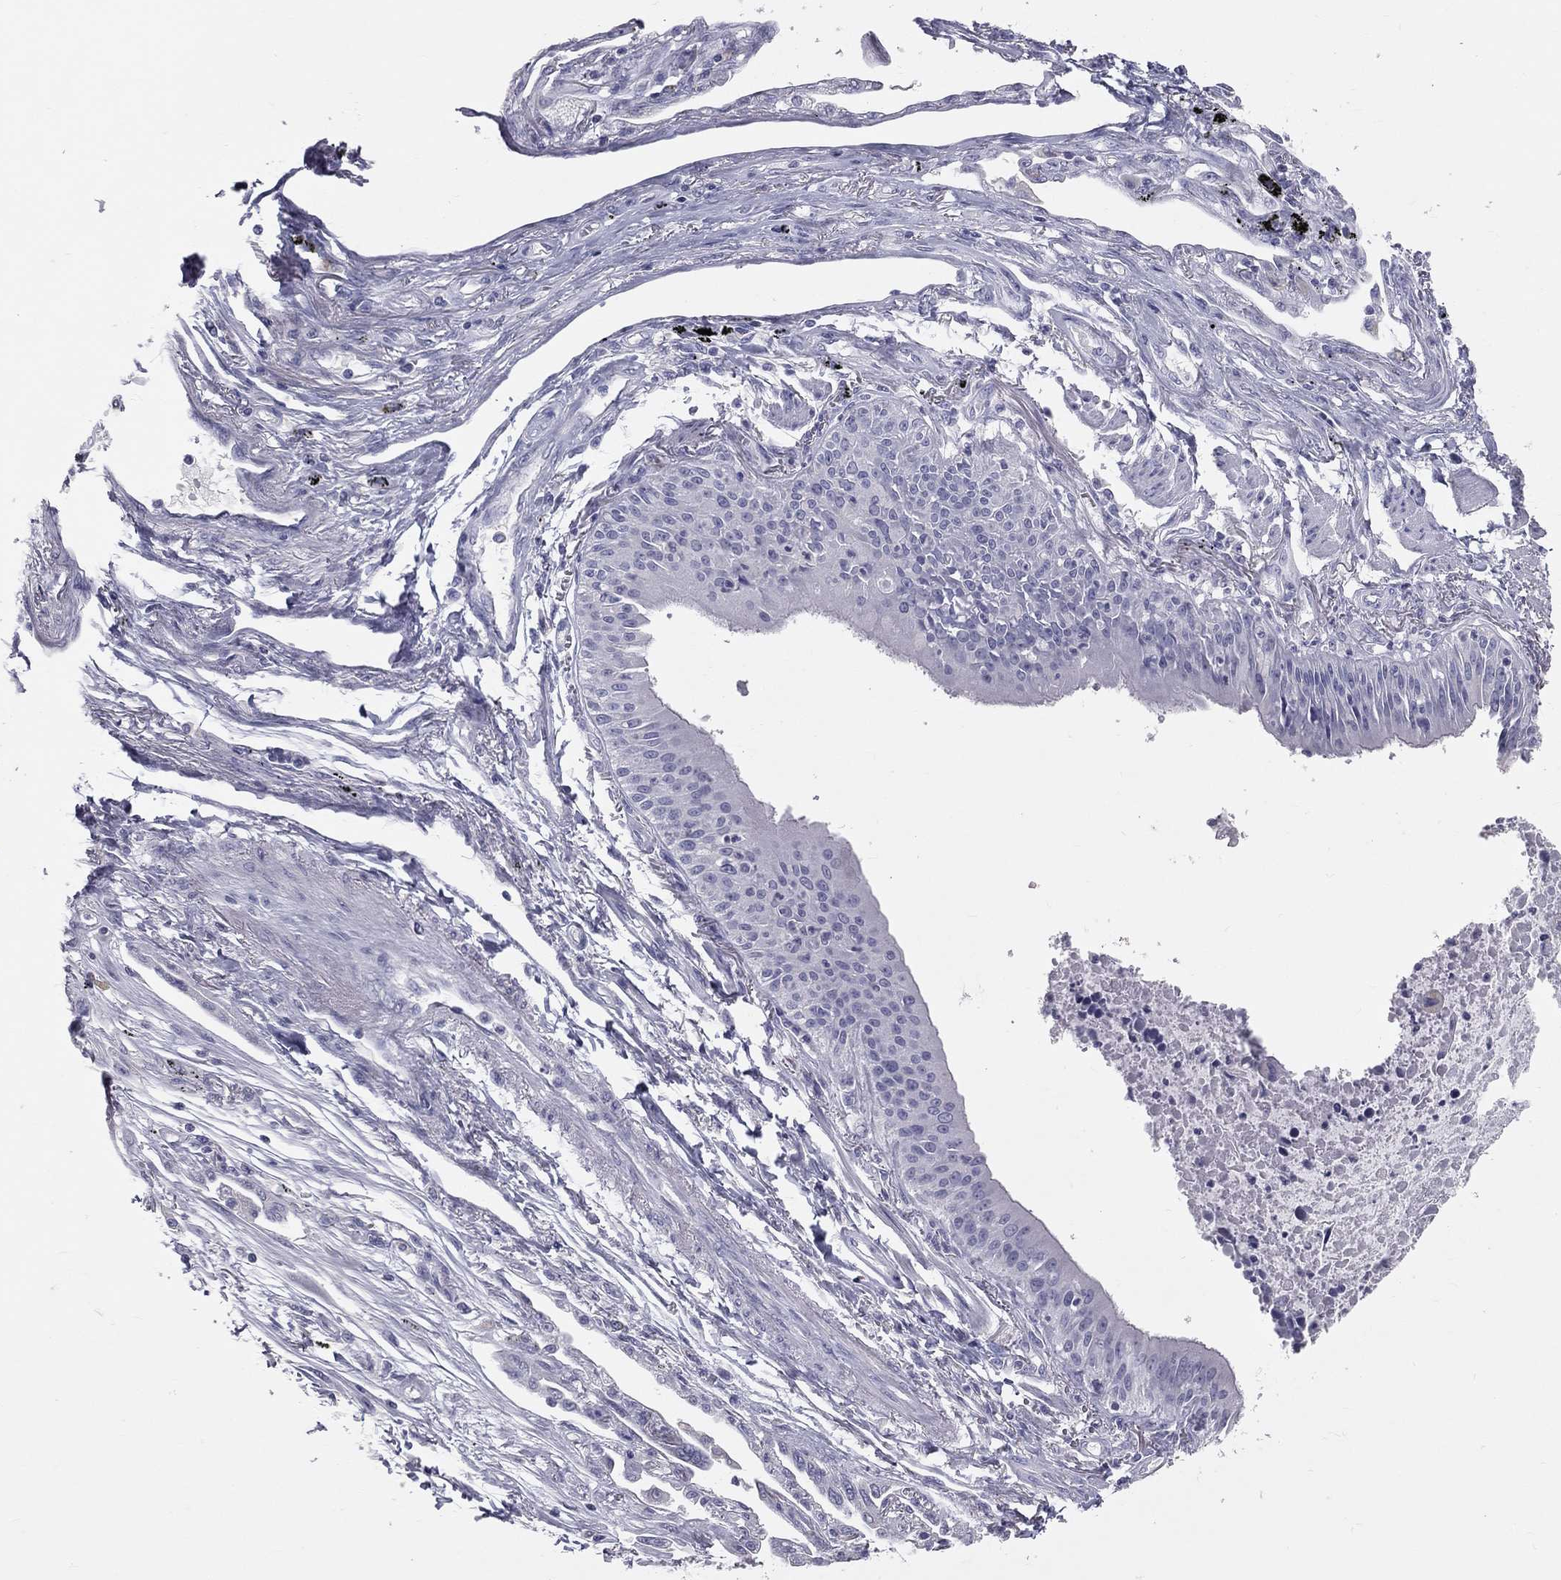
{"staining": {"intensity": "negative", "quantity": "none", "location": "none"}, "tissue": "lung cancer", "cell_type": "Tumor cells", "image_type": "cancer", "snomed": [{"axis": "morphology", "description": "Squamous cell carcinoma, NOS"}, {"axis": "topography", "description": "Lung"}], "caption": "Lung squamous cell carcinoma was stained to show a protein in brown. There is no significant expression in tumor cells.", "gene": "TFPI2", "patient": {"sex": "male", "age": 73}}